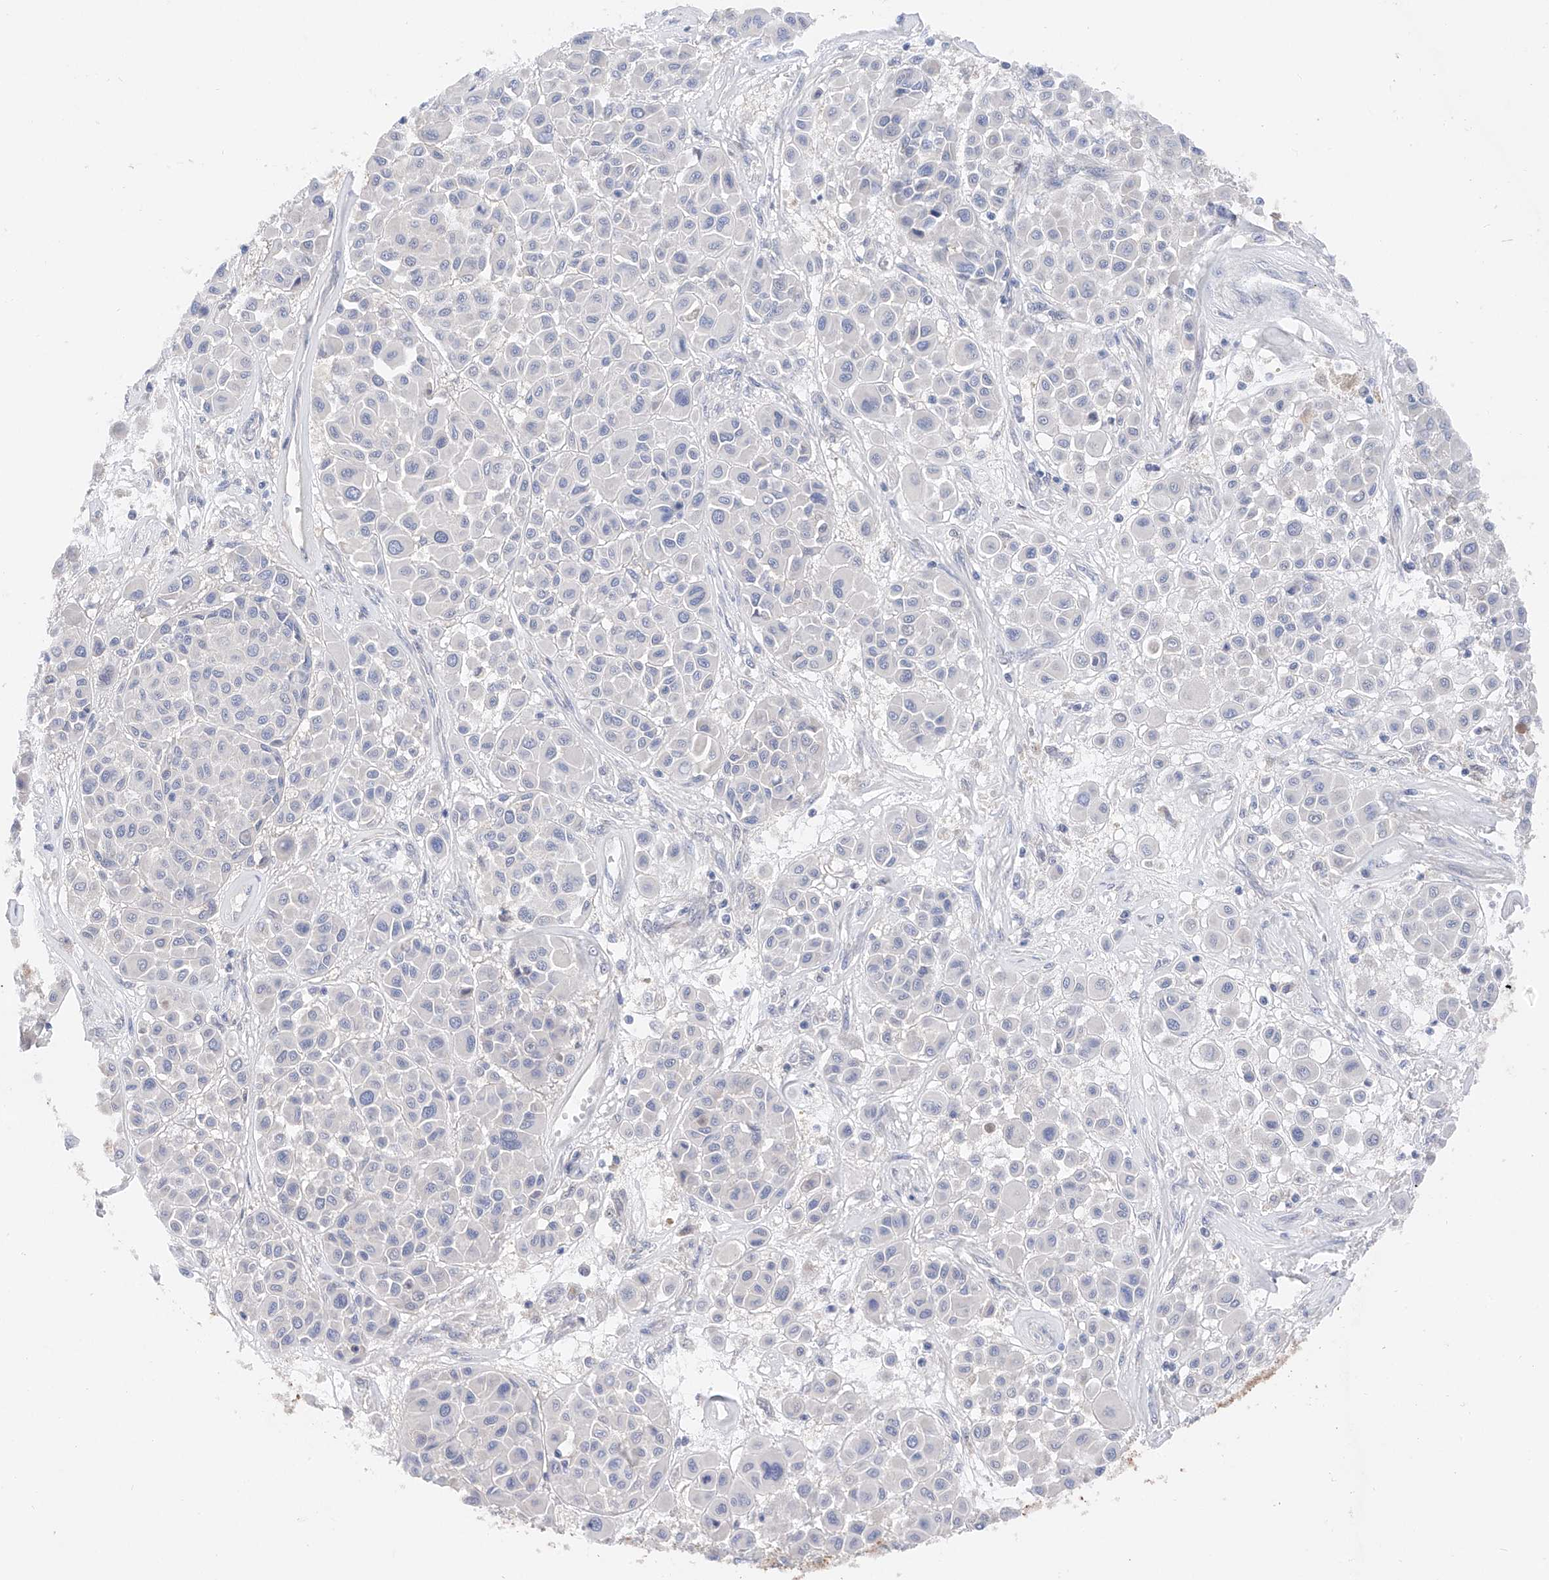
{"staining": {"intensity": "negative", "quantity": "none", "location": "none"}, "tissue": "melanoma", "cell_type": "Tumor cells", "image_type": "cancer", "snomed": [{"axis": "morphology", "description": "Malignant melanoma, Metastatic site"}, {"axis": "topography", "description": "Soft tissue"}], "caption": "This is a histopathology image of IHC staining of malignant melanoma (metastatic site), which shows no positivity in tumor cells.", "gene": "FUCA2", "patient": {"sex": "male", "age": 41}}